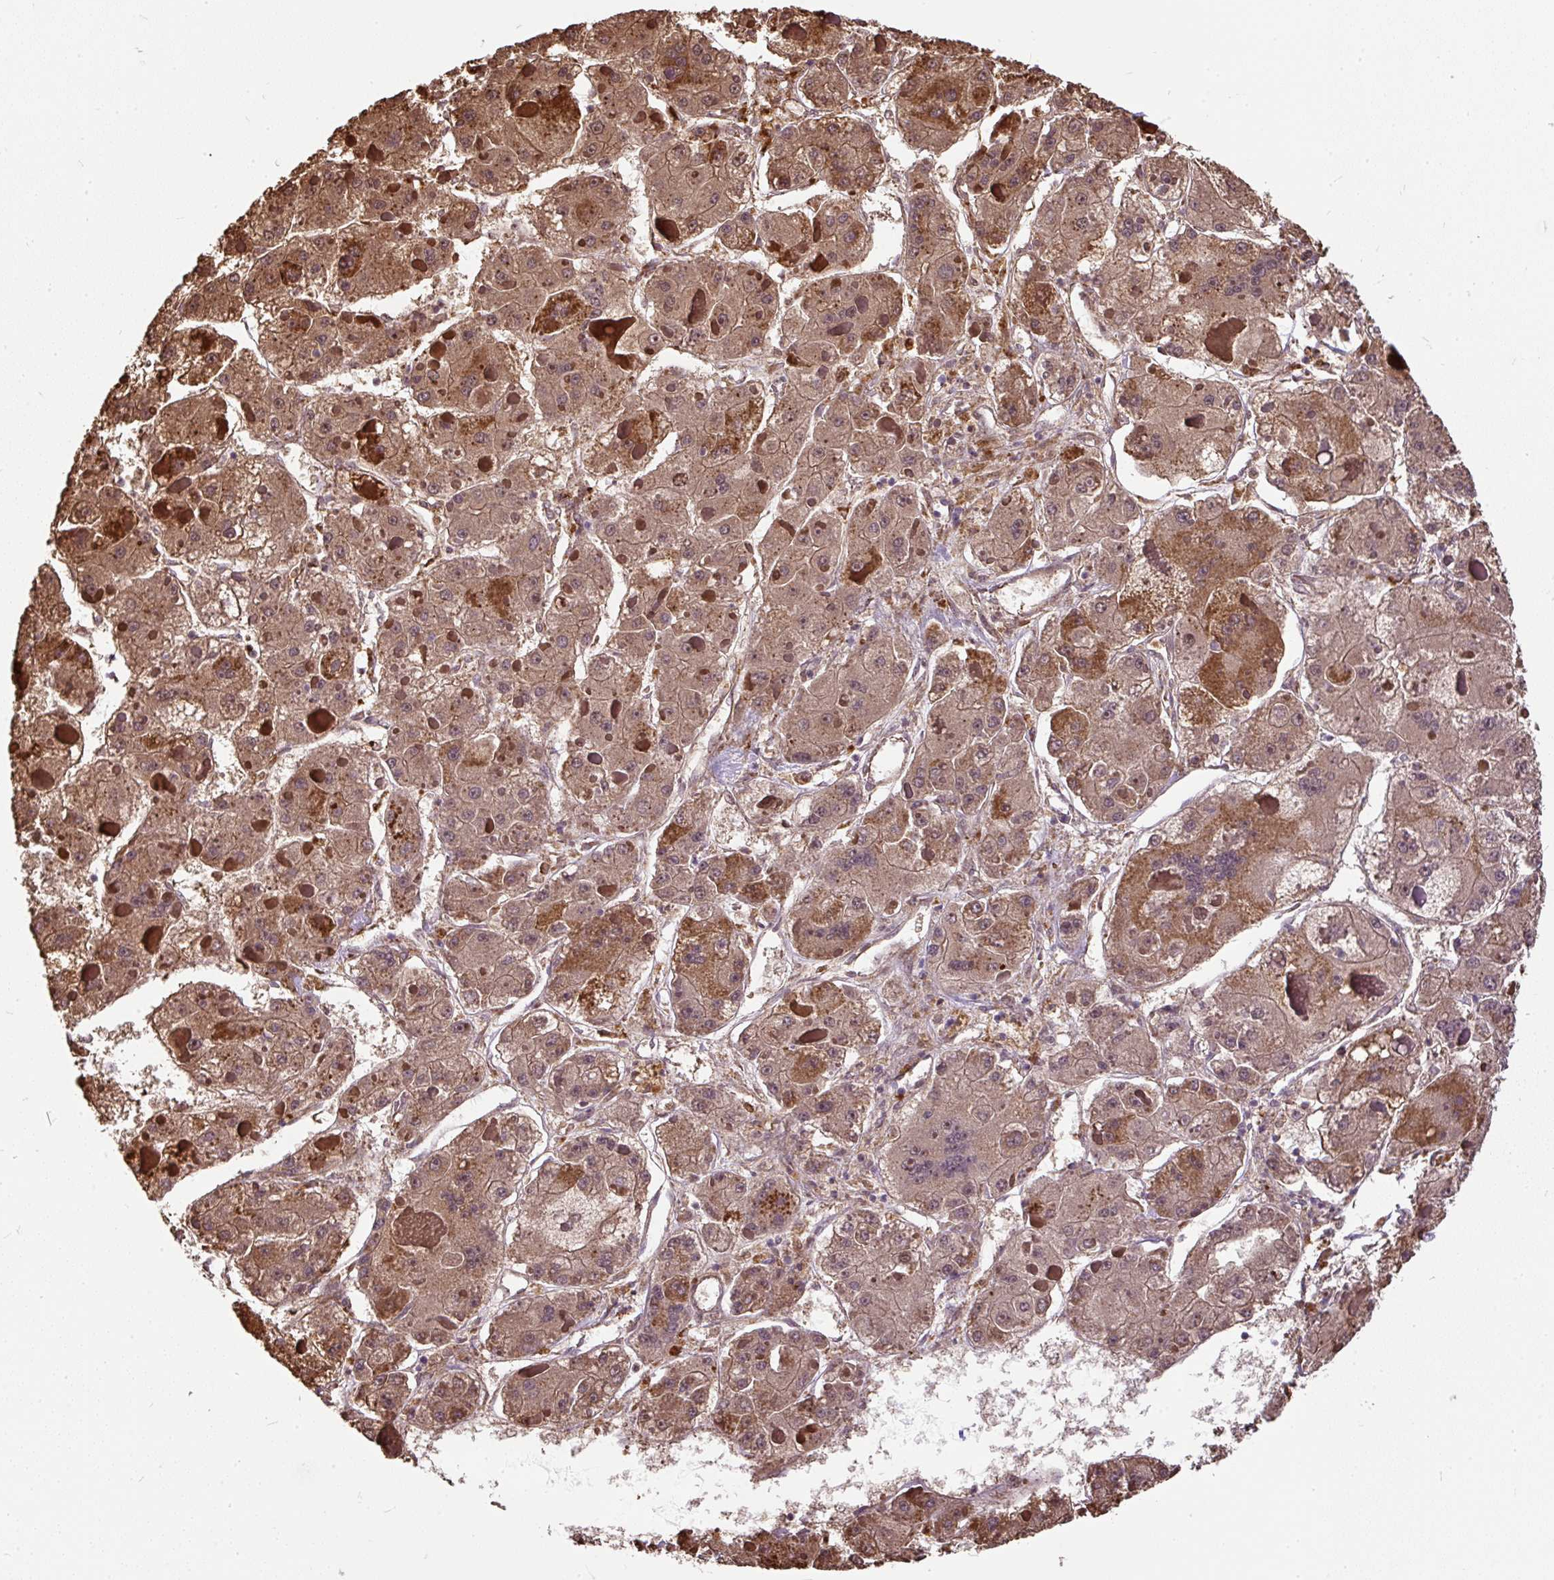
{"staining": {"intensity": "moderate", "quantity": ">75%", "location": "cytoplasmic/membranous"}, "tissue": "liver cancer", "cell_type": "Tumor cells", "image_type": "cancer", "snomed": [{"axis": "morphology", "description": "Carcinoma, Hepatocellular, NOS"}, {"axis": "topography", "description": "Liver"}], "caption": "Human hepatocellular carcinoma (liver) stained with a brown dye demonstrates moderate cytoplasmic/membranous positive positivity in about >75% of tumor cells.", "gene": "PUS7L", "patient": {"sex": "female", "age": 73}}